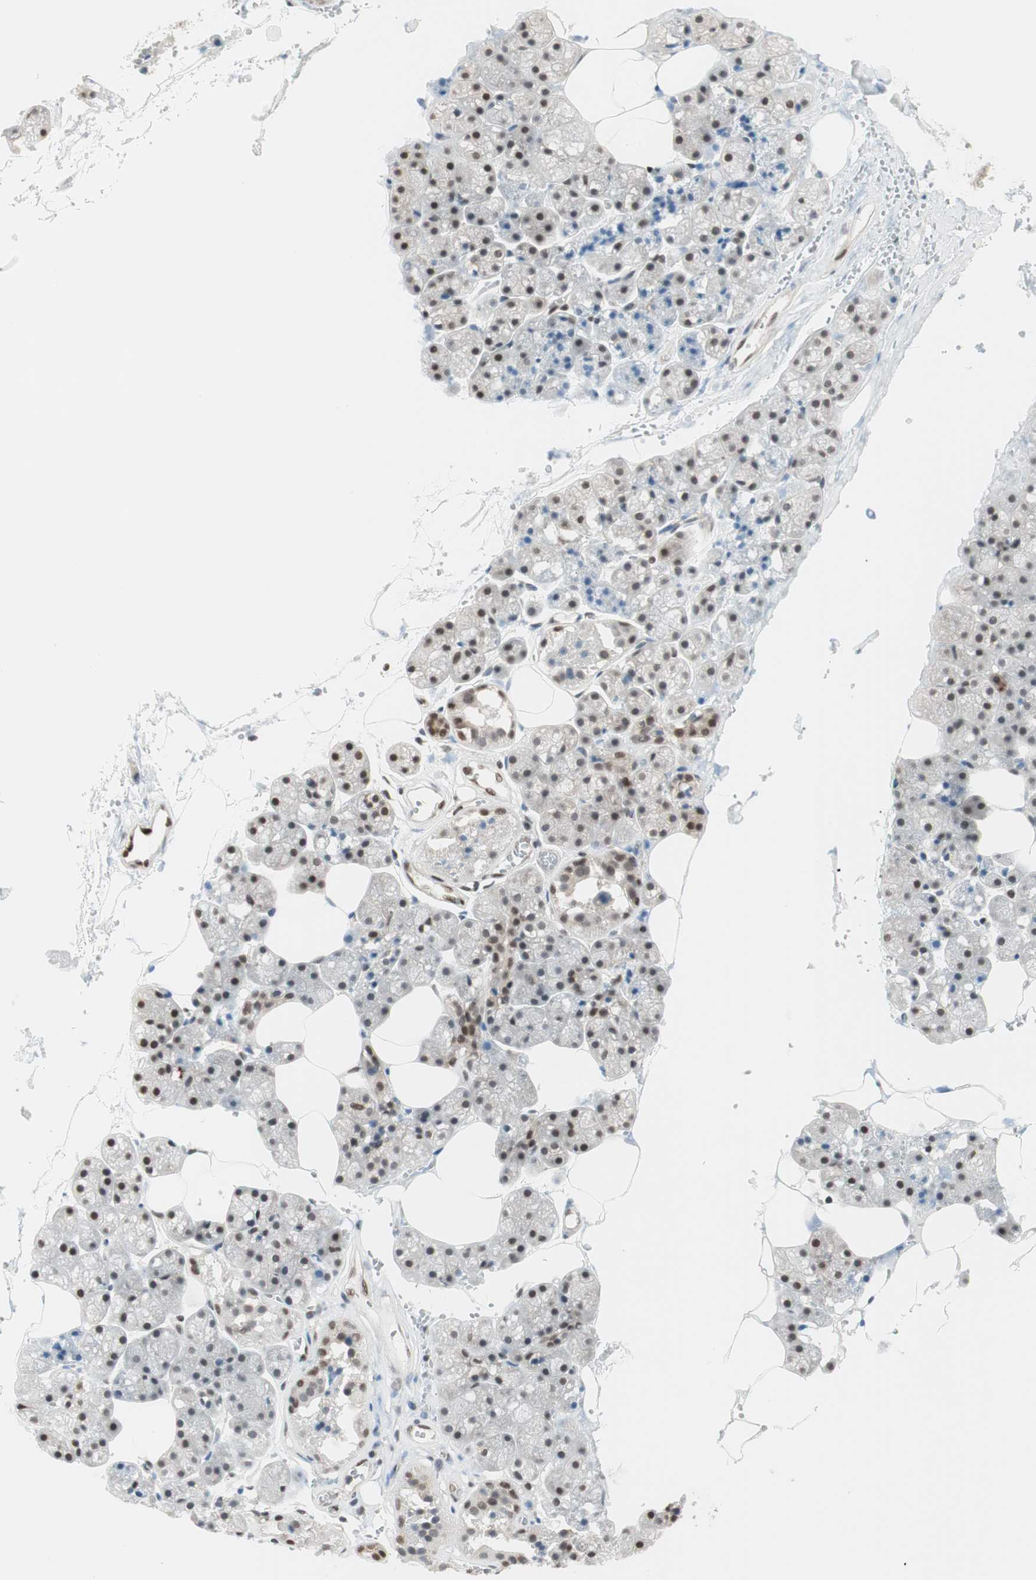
{"staining": {"intensity": "moderate", "quantity": "25%-75%", "location": "cytoplasmic/membranous,nuclear"}, "tissue": "salivary gland", "cell_type": "Glandular cells", "image_type": "normal", "snomed": [{"axis": "morphology", "description": "Normal tissue, NOS"}, {"axis": "topography", "description": "Salivary gland"}], "caption": "DAB immunohistochemical staining of benign salivary gland demonstrates moderate cytoplasmic/membranous,nuclear protein staining in approximately 25%-75% of glandular cells.", "gene": "UBE2I", "patient": {"sex": "male", "age": 62}}